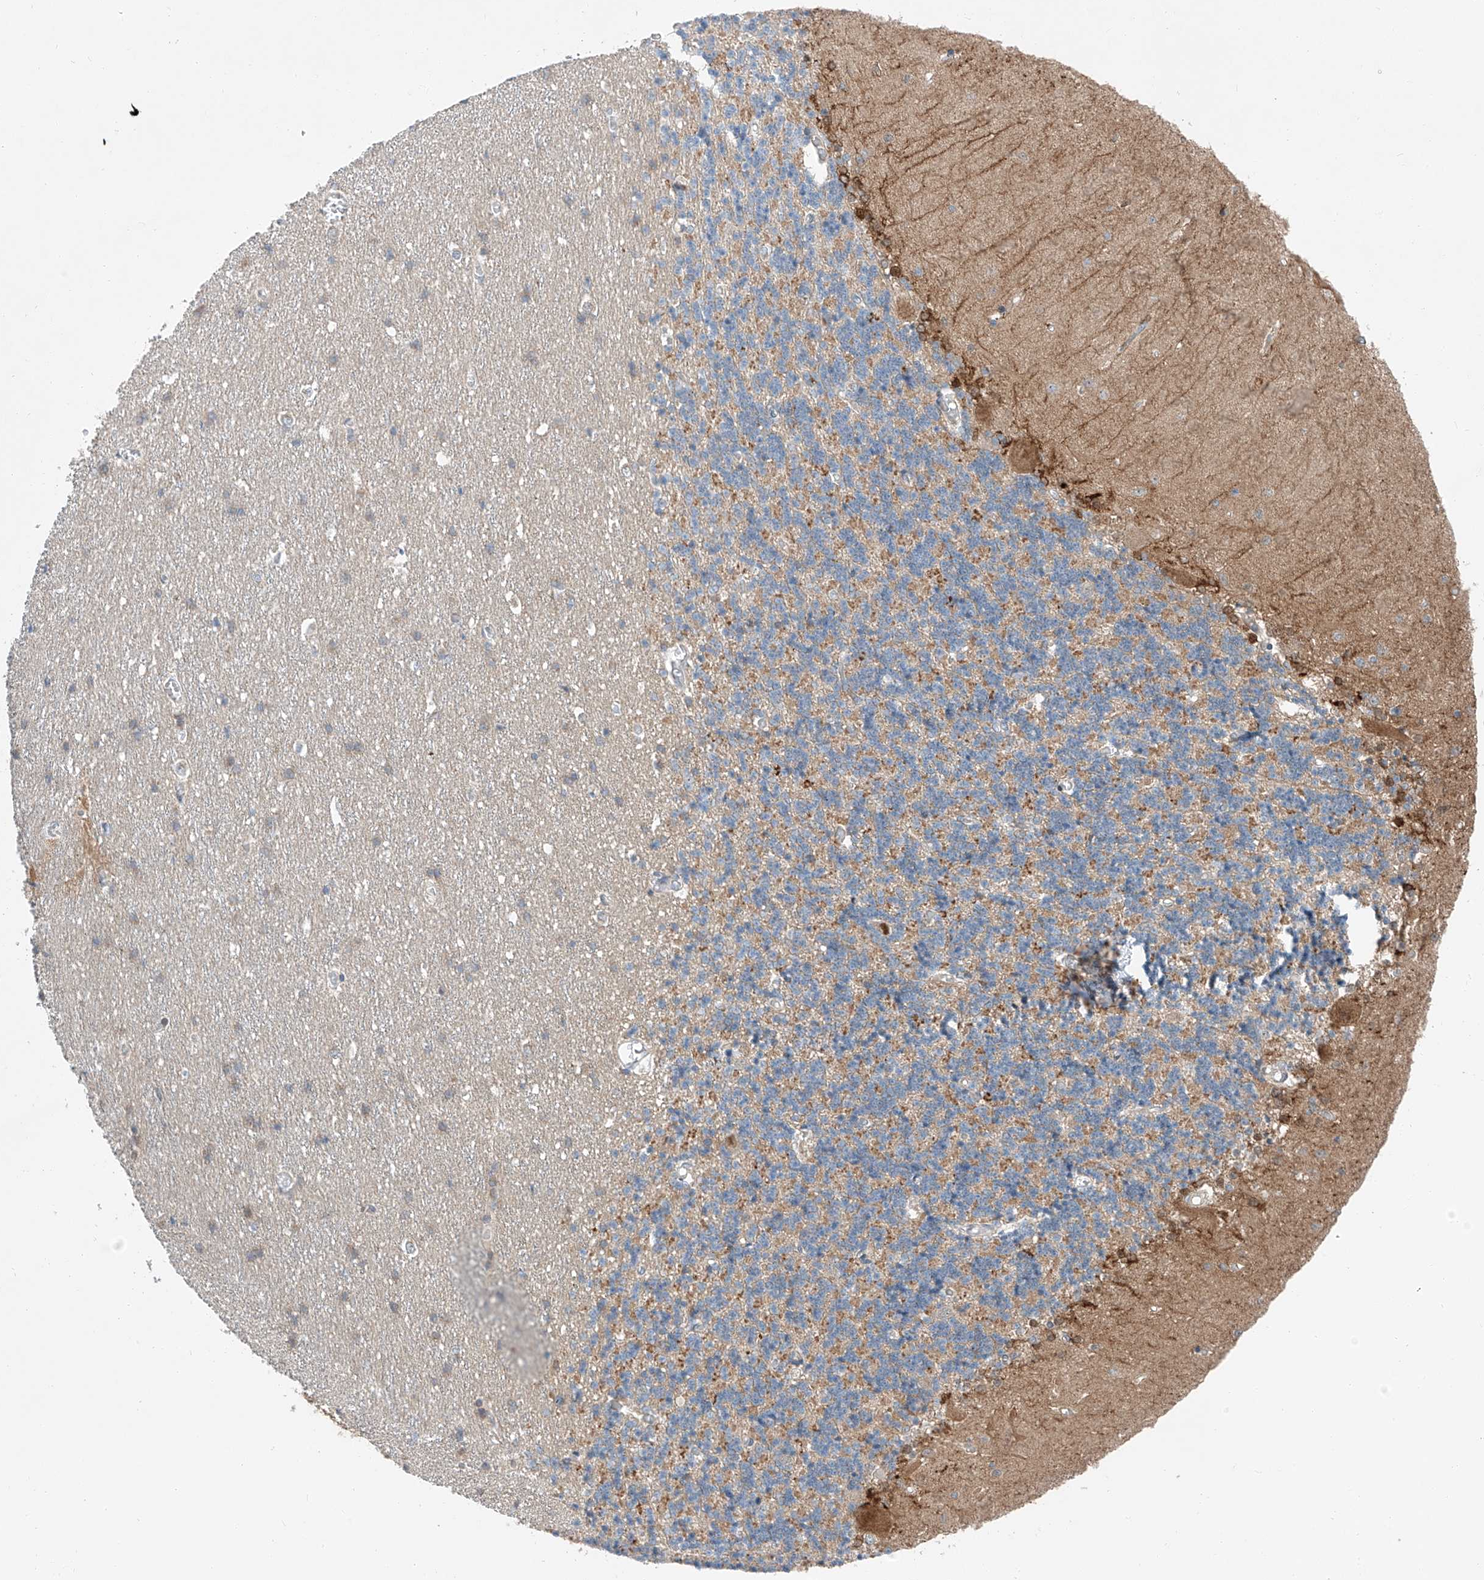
{"staining": {"intensity": "moderate", "quantity": "25%-75%", "location": "cytoplasmic/membranous"}, "tissue": "cerebellum", "cell_type": "Cells in granular layer", "image_type": "normal", "snomed": [{"axis": "morphology", "description": "Normal tissue, NOS"}, {"axis": "topography", "description": "Cerebellum"}], "caption": "Protein staining reveals moderate cytoplasmic/membranous staining in approximately 25%-75% of cells in granular layer in unremarkable cerebellum.", "gene": "CLDND1", "patient": {"sex": "male", "age": 37}}